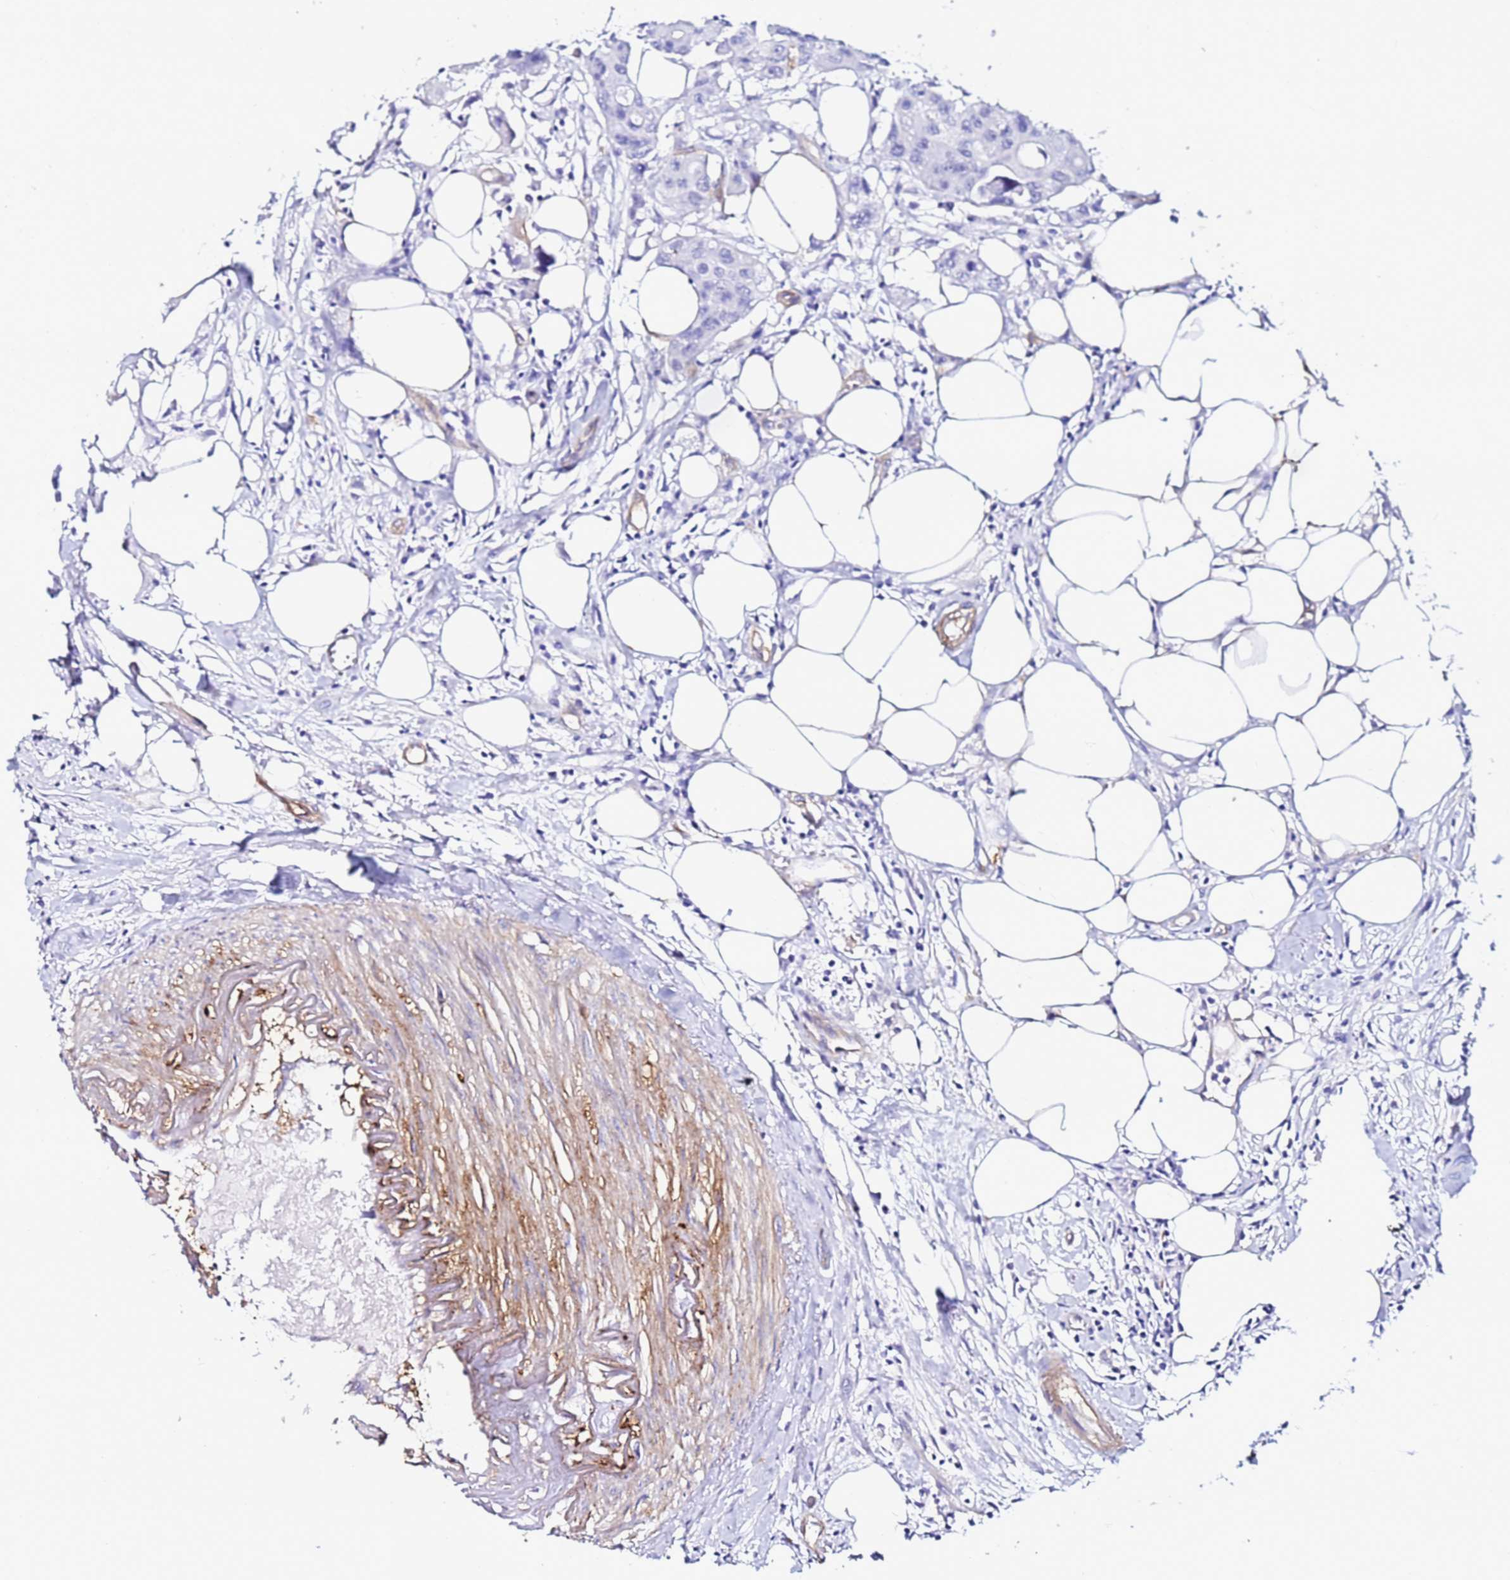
{"staining": {"intensity": "negative", "quantity": "none", "location": "none"}, "tissue": "colorectal cancer", "cell_type": "Tumor cells", "image_type": "cancer", "snomed": [{"axis": "morphology", "description": "Adenocarcinoma, NOS"}, {"axis": "topography", "description": "Colon"}], "caption": "DAB (3,3'-diaminobenzidine) immunohistochemical staining of colorectal cancer (adenocarcinoma) demonstrates no significant expression in tumor cells.", "gene": "DEFB104A", "patient": {"sex": "male", "age": 77}}